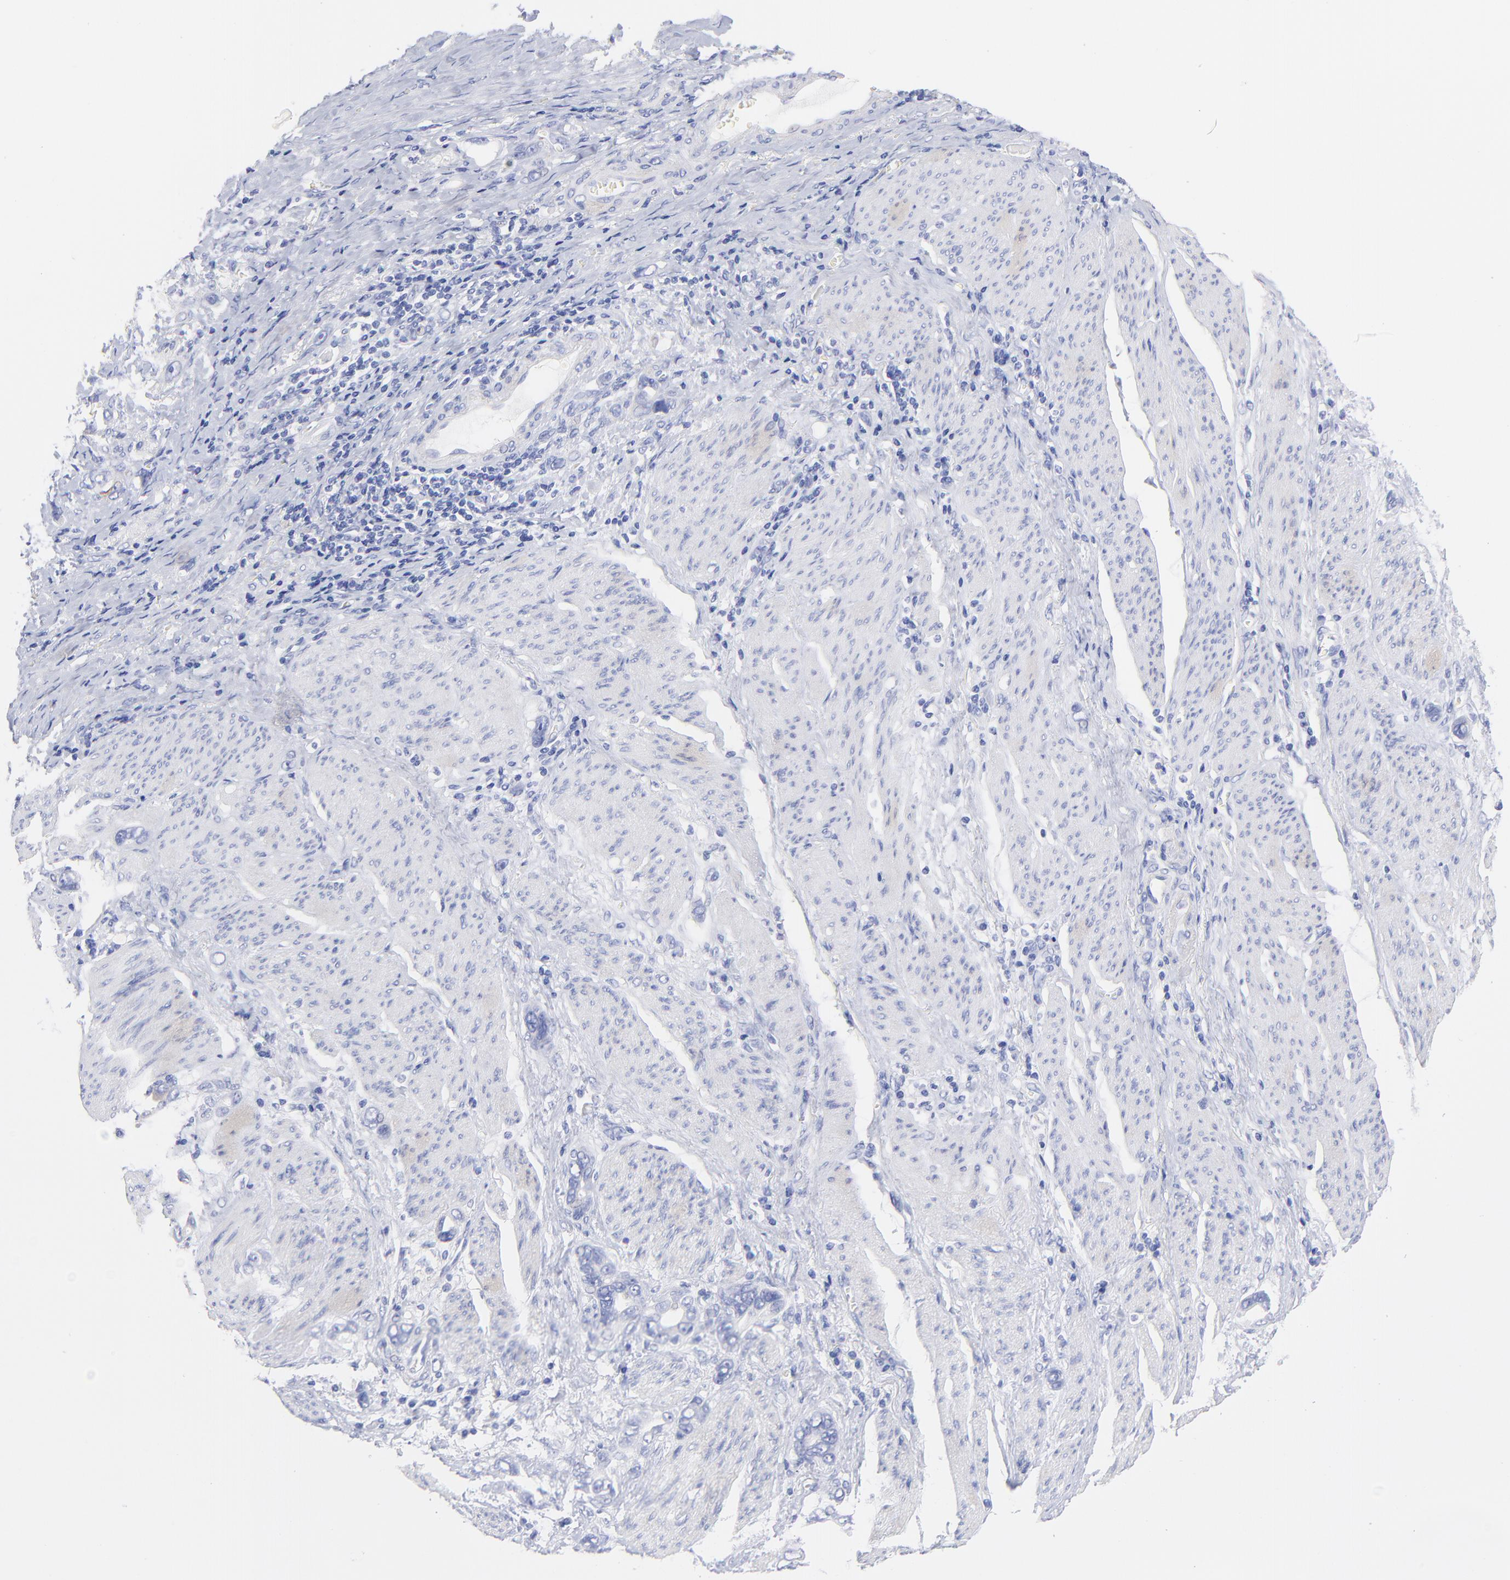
{"staining": {"intensity": "negative", "quantity": "none", "location": "none"}, "tissue": "stomach cancer", "cell_type": "Tumor cells", "image_type": "cancer", "snomed": [{"axis": "morphology", "description": "Adenocarcinoma, NOS"}, {"axis": "topography", "description": "Stomach"}], "caption": "IHC micrograph of adenocarcinoma (stomach) stained for a protein (brown), which demonstrates no expression in tumor cells.", "gene": "C1QTNF6", "patient": {"sex": "male", "age": 78}}